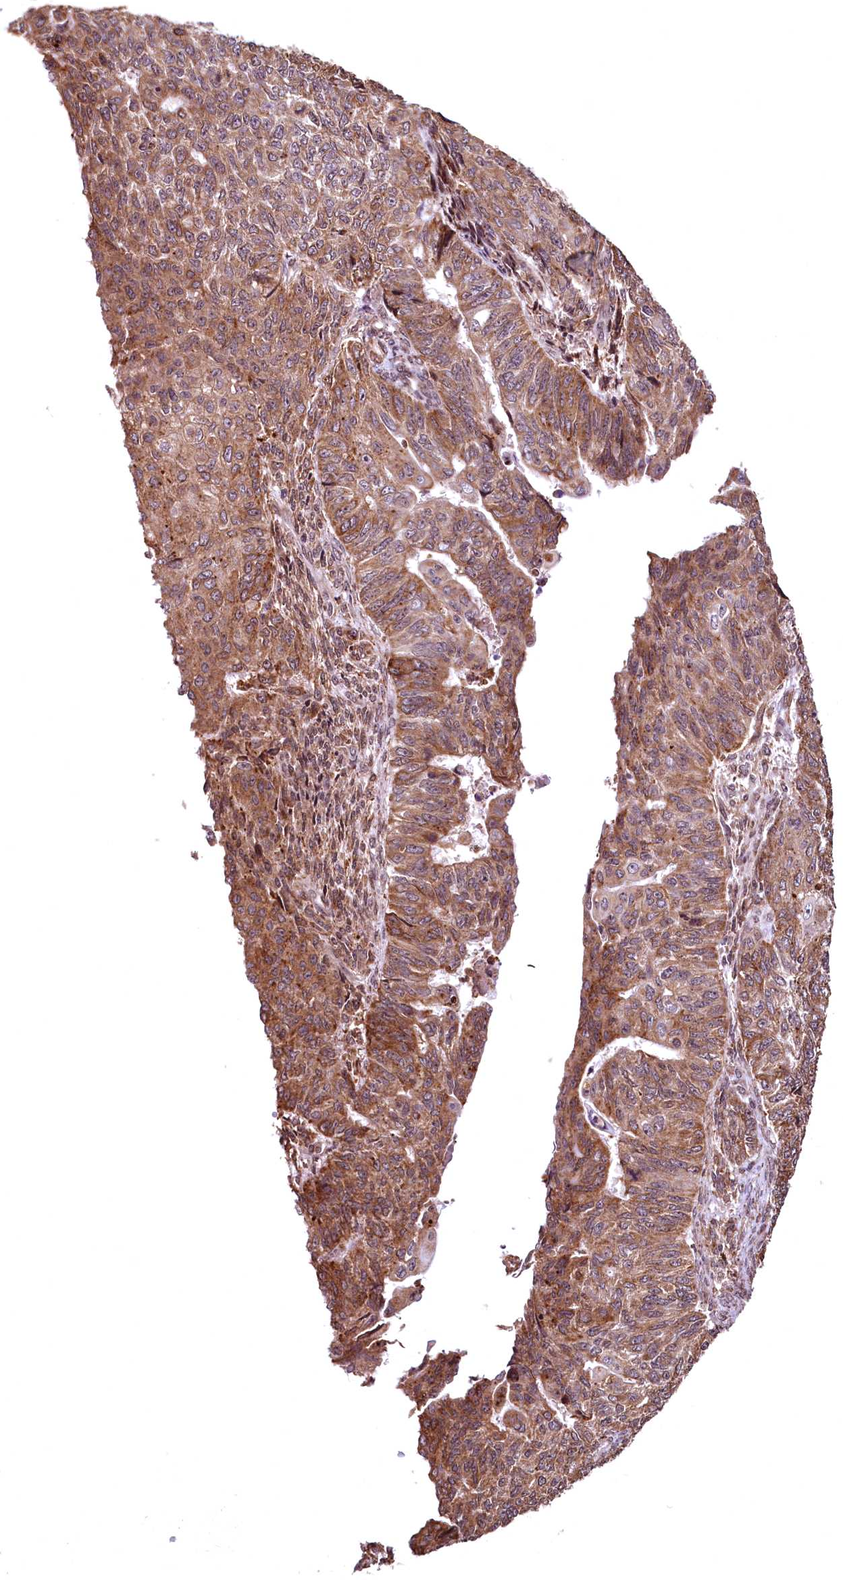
{"staining": {"intensity": "moderate", "quantity": ">75%", "location": "cytoplasmic/membranous"}, "tissue": "endometrial cancer", "cell_type": "Tumor cells", "image_type": "cancer", "snomed": [{"axis": "morphology", "description": "Adenocarcinoma, NOS"}, {"axis": "topography", "description": "Endometrium"}], "caption": "IHC staining of adenocarcinoma (endometrial), which demonstrates medium levels of moderate cytoplasmic/membranous staining in about >75% of tumor cells indicating moderate cytoplasmic/membranous protein expression. The staining was performed using DAB (3,3'-diaminobenzidine) (brown) for protein detection and nuclei were counterstained in hematoxylin (blue).", "gene": "PDS5B", "patient": {"sex": "female", "age": 32}}